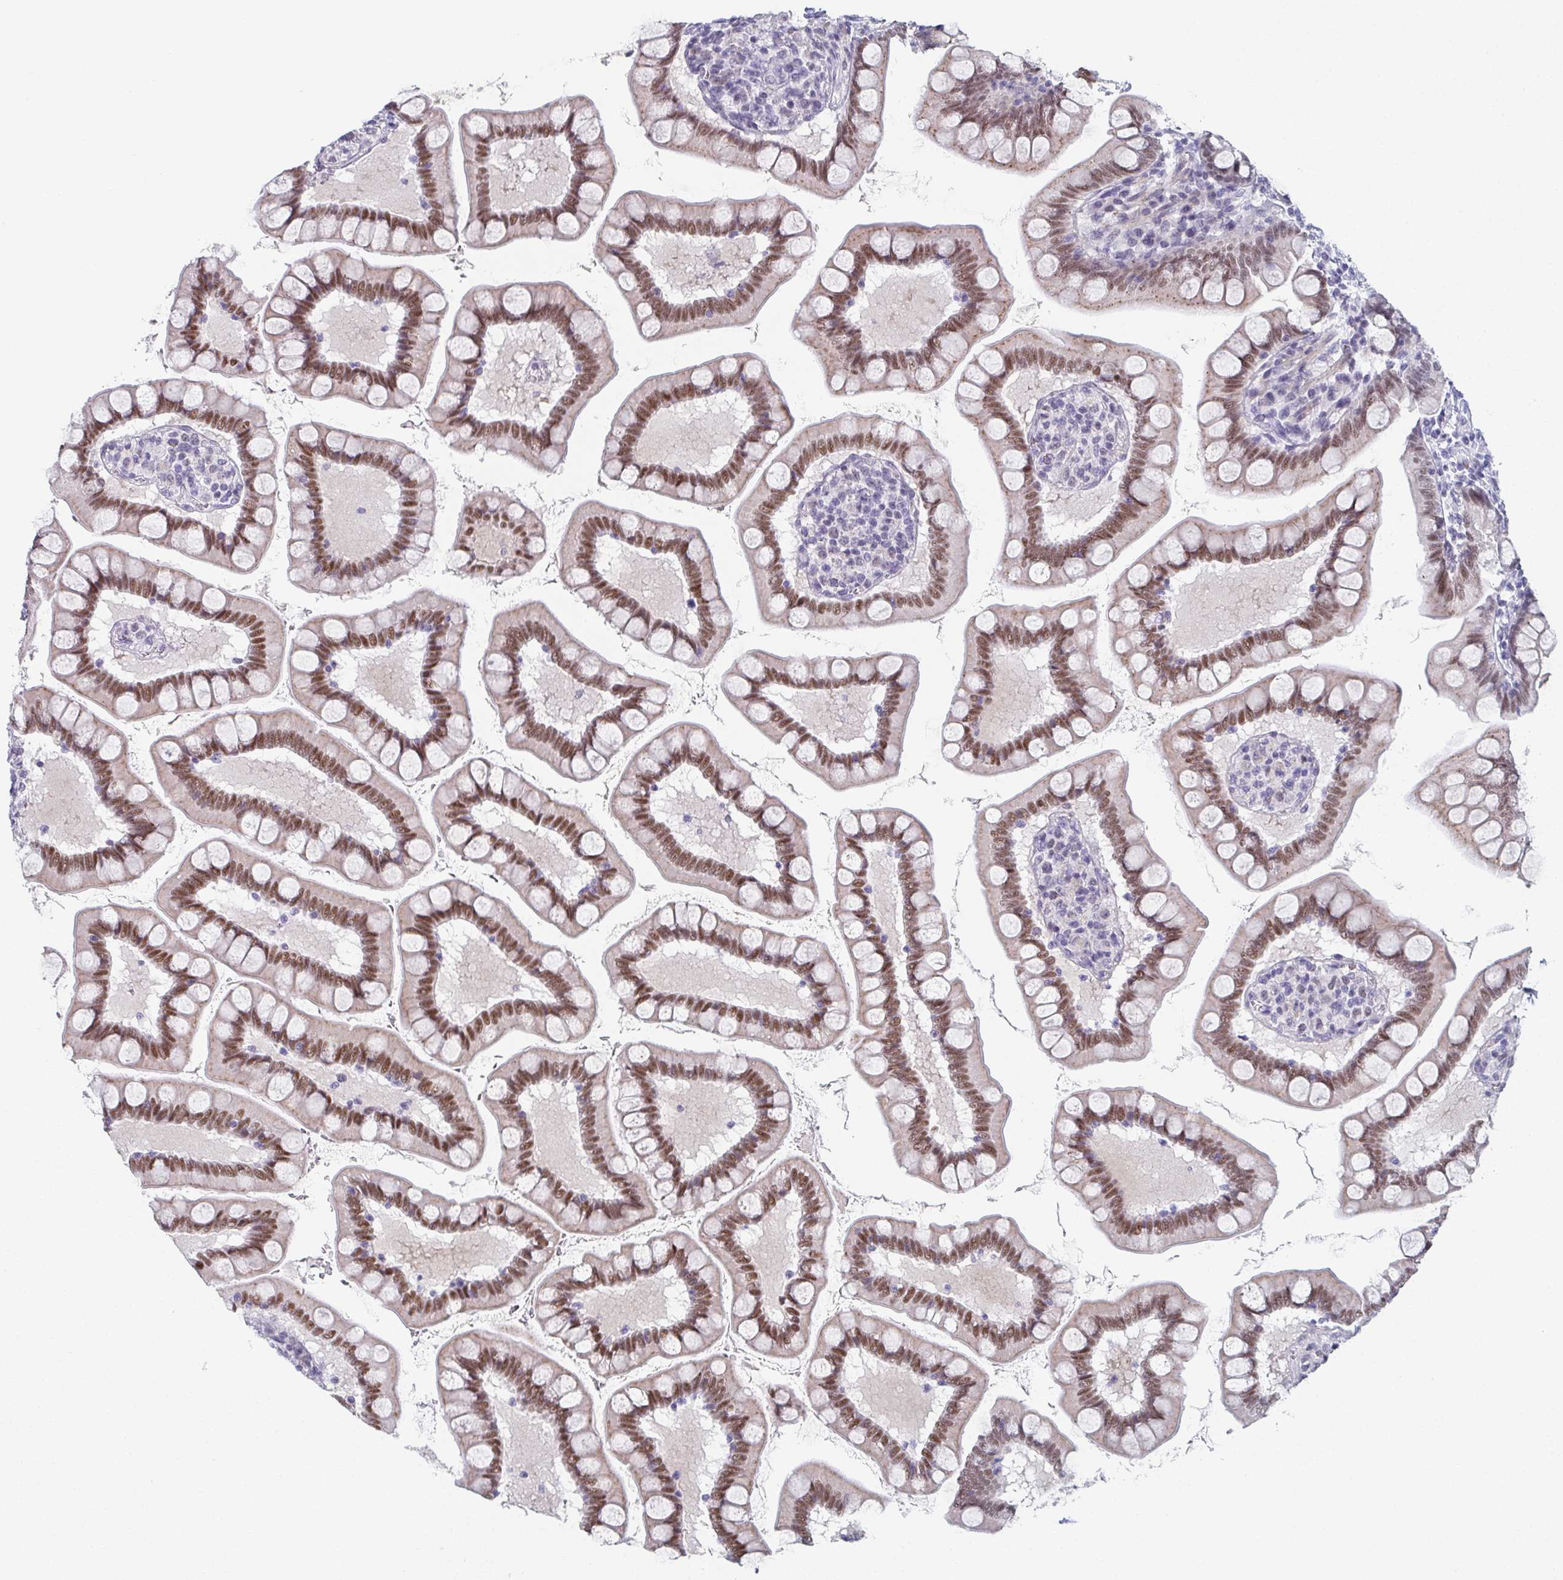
{"staining": {"intensity": "moderate", "quantity": ">75%", "location": "nuclear"}, "tissue": "small intestine", "cell_type": "Glandular cells", "image_type": "normal", "snomed": [{"axis": "morphology", "description": "Normal tissue, NOS"}, {"axis": "topography", "description": "Small intestine"}], "caption": "IHC micrograph of unremarkable small intestine: small intestine stained using IHC exhibits medium levels of moderate protein expression localized specifically in the nuclear of glandular cells, appearing as a nuclear brown color.", "gene": "PYCR3", "patient": {"sex": "female", "age": 56}}